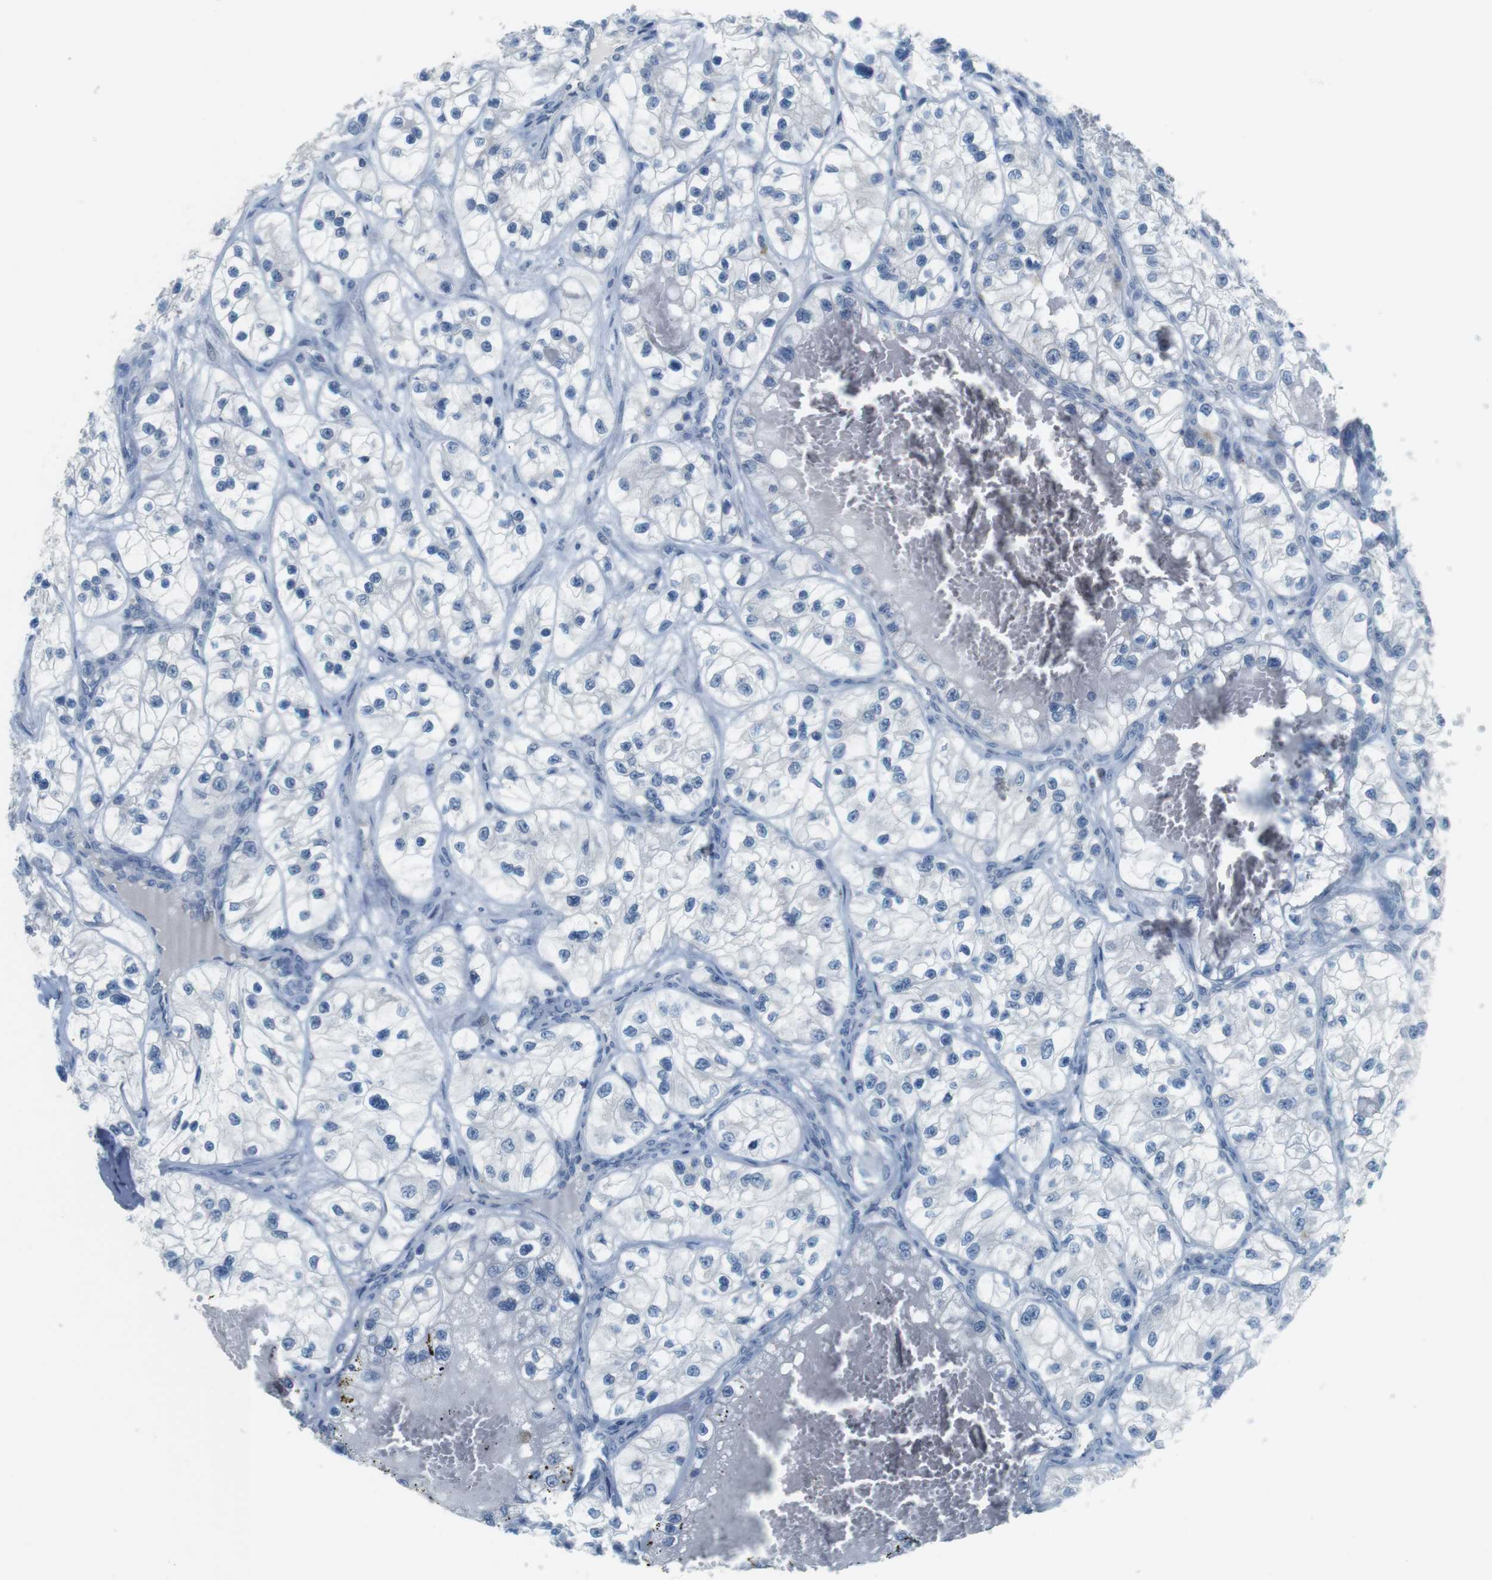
{"staining": {"intensity": "negative", "quantity": "none", "location": "none"}, "tissue": "renal cancer", "cell_type": "Tumor cells", "image_type": "cancer", "snomed": [{"axis": "morphology", "description": "Adenocarcinoma, NOS"}, {"axis": "topography", "description": "Kidney"}], "caption": "Immunohistochemistry (IHC) of adenocarcinoma (renal) exhibits no positivity in tumor cells.", "gene": "MUC5B", "patient": {"sex": "female", "age": 57}}